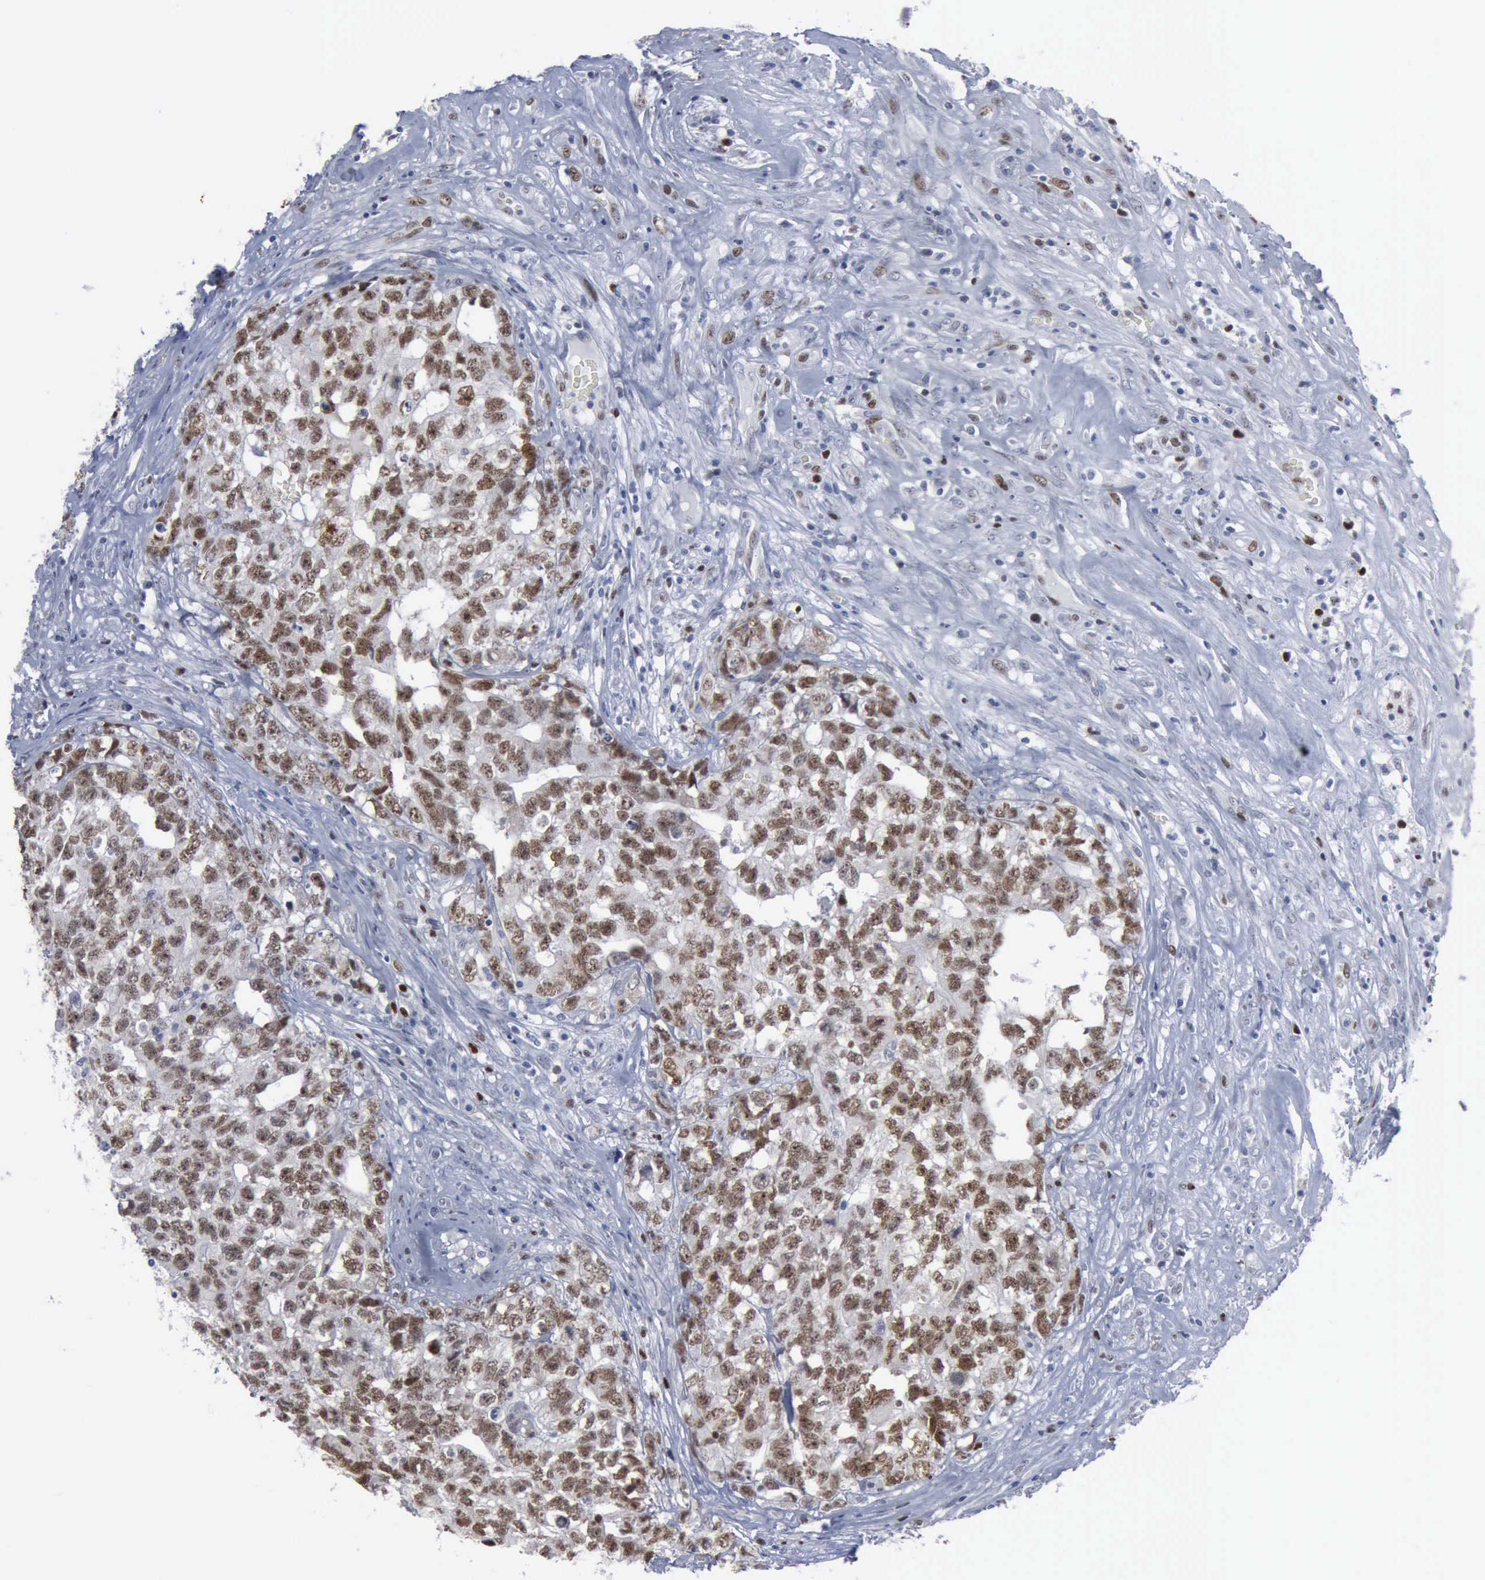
{"staining": {"intensity": "strong", "quantity": "<25%", "location": "nuclear"}, "tissue": "testis cancer", "cell_type": "Tumor cells", "image_type": "cancer", "snomed": [{"axis": "morphology", "description": "Carcinoma, Embryonal, NOS"}, {"axis": "topography", "description": "Testis"}], "caption": "Human testis embryonal carcinoma stained for a protein (brown) demonstrates strong nuclear positive expression in about <25% of tumor cells.", "gene": "MCM5", "patient": {"sex": "male", "age": 31}}